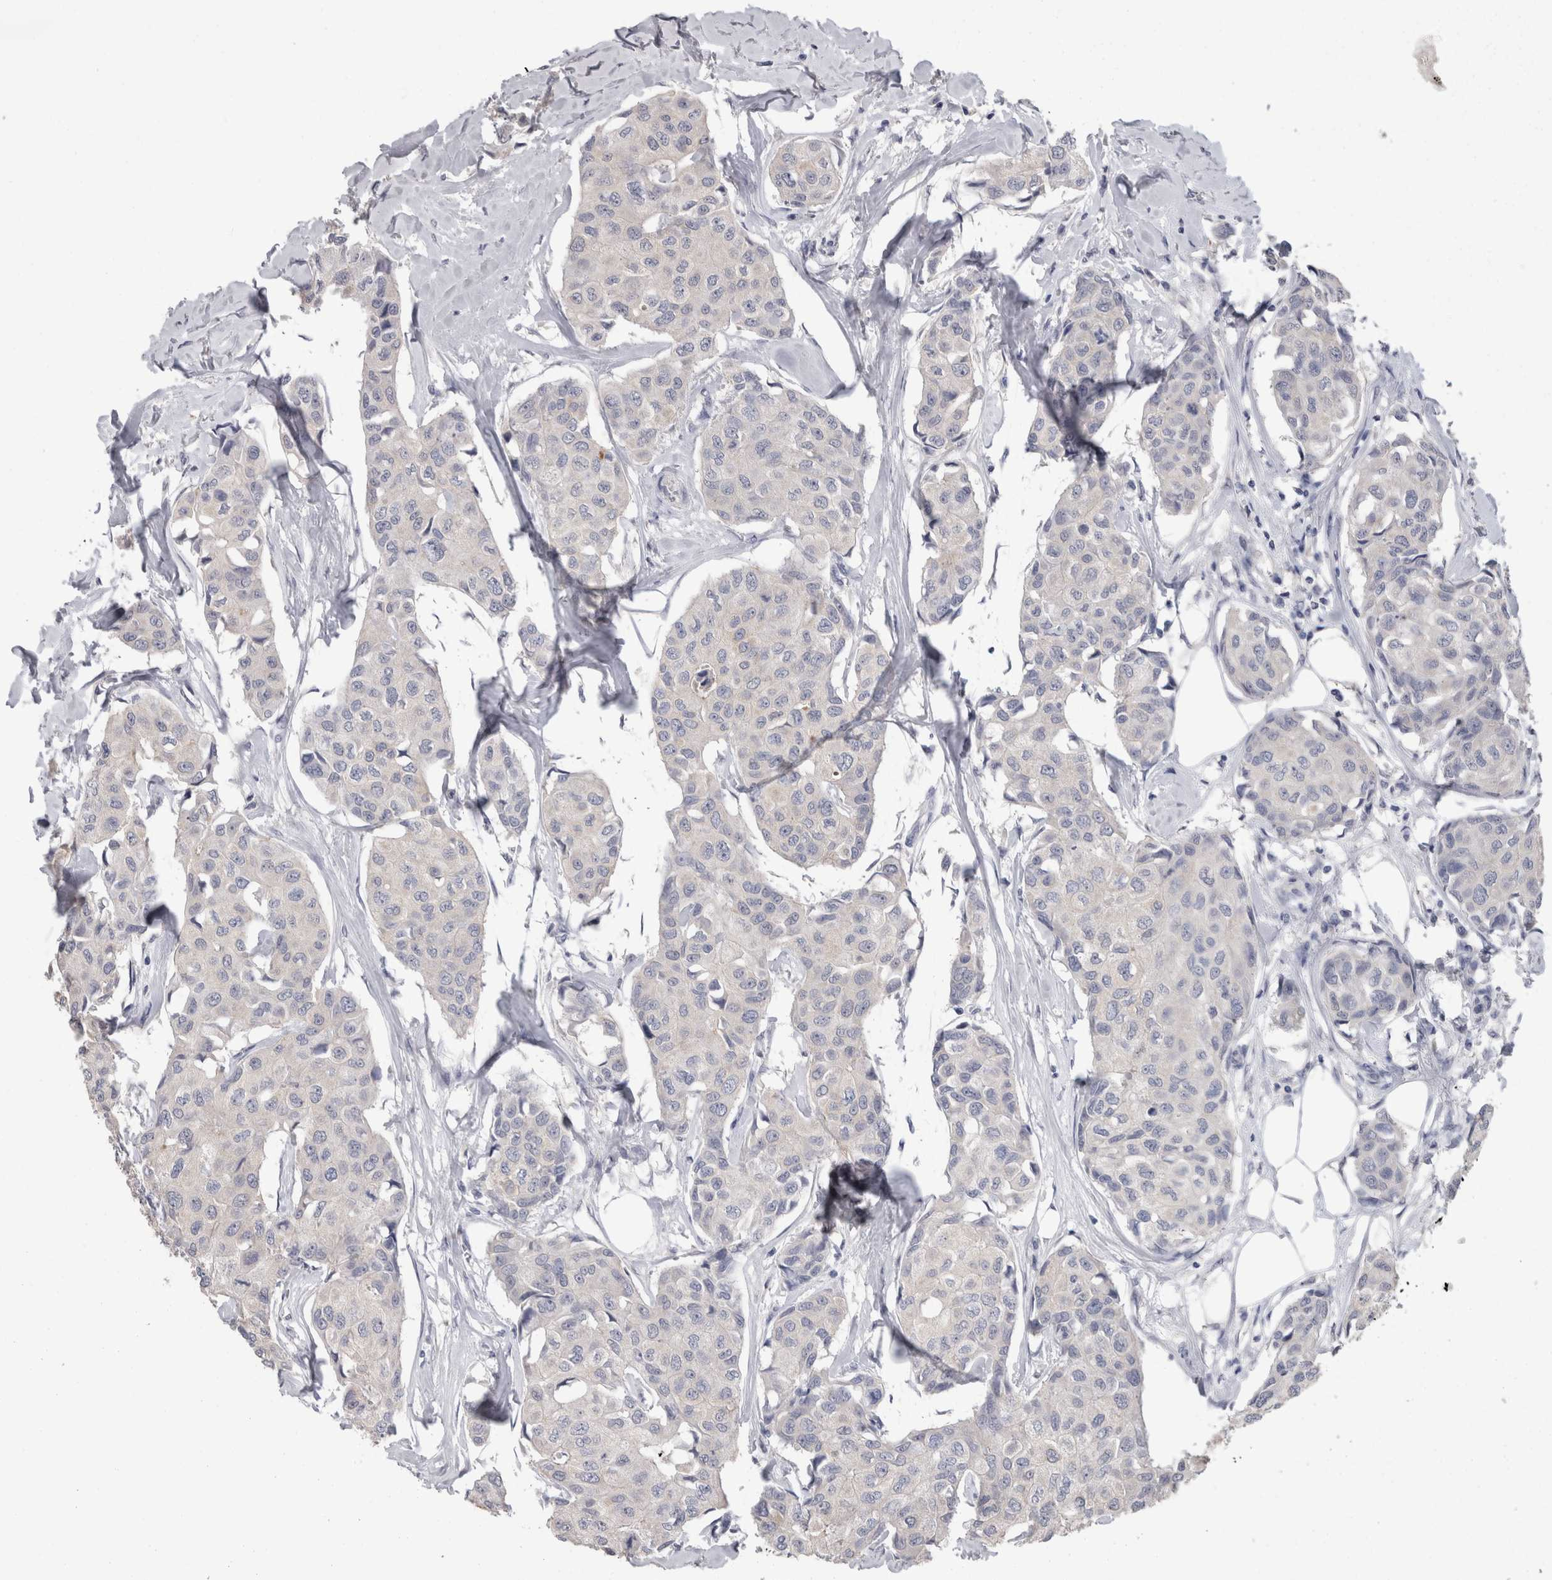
{"staining": {"intensity": "negative", "quantity": "none", "location": "none"}, "tissue": "breast cancer", "cell_type": "Tumor cells", "image_type": "cancer", "snomed": [{"axis": "morphology", "description": "Duct carcinoma"}, {"axis": "topography", "description": "Breast"}], "caption": "Human breast cancer (invasive ductal carcinoma) stained for a protein using IHC displays no staining in tumor cells.", "gene": "FHOD3", "patient": {"sex": "female", "age": 80}}